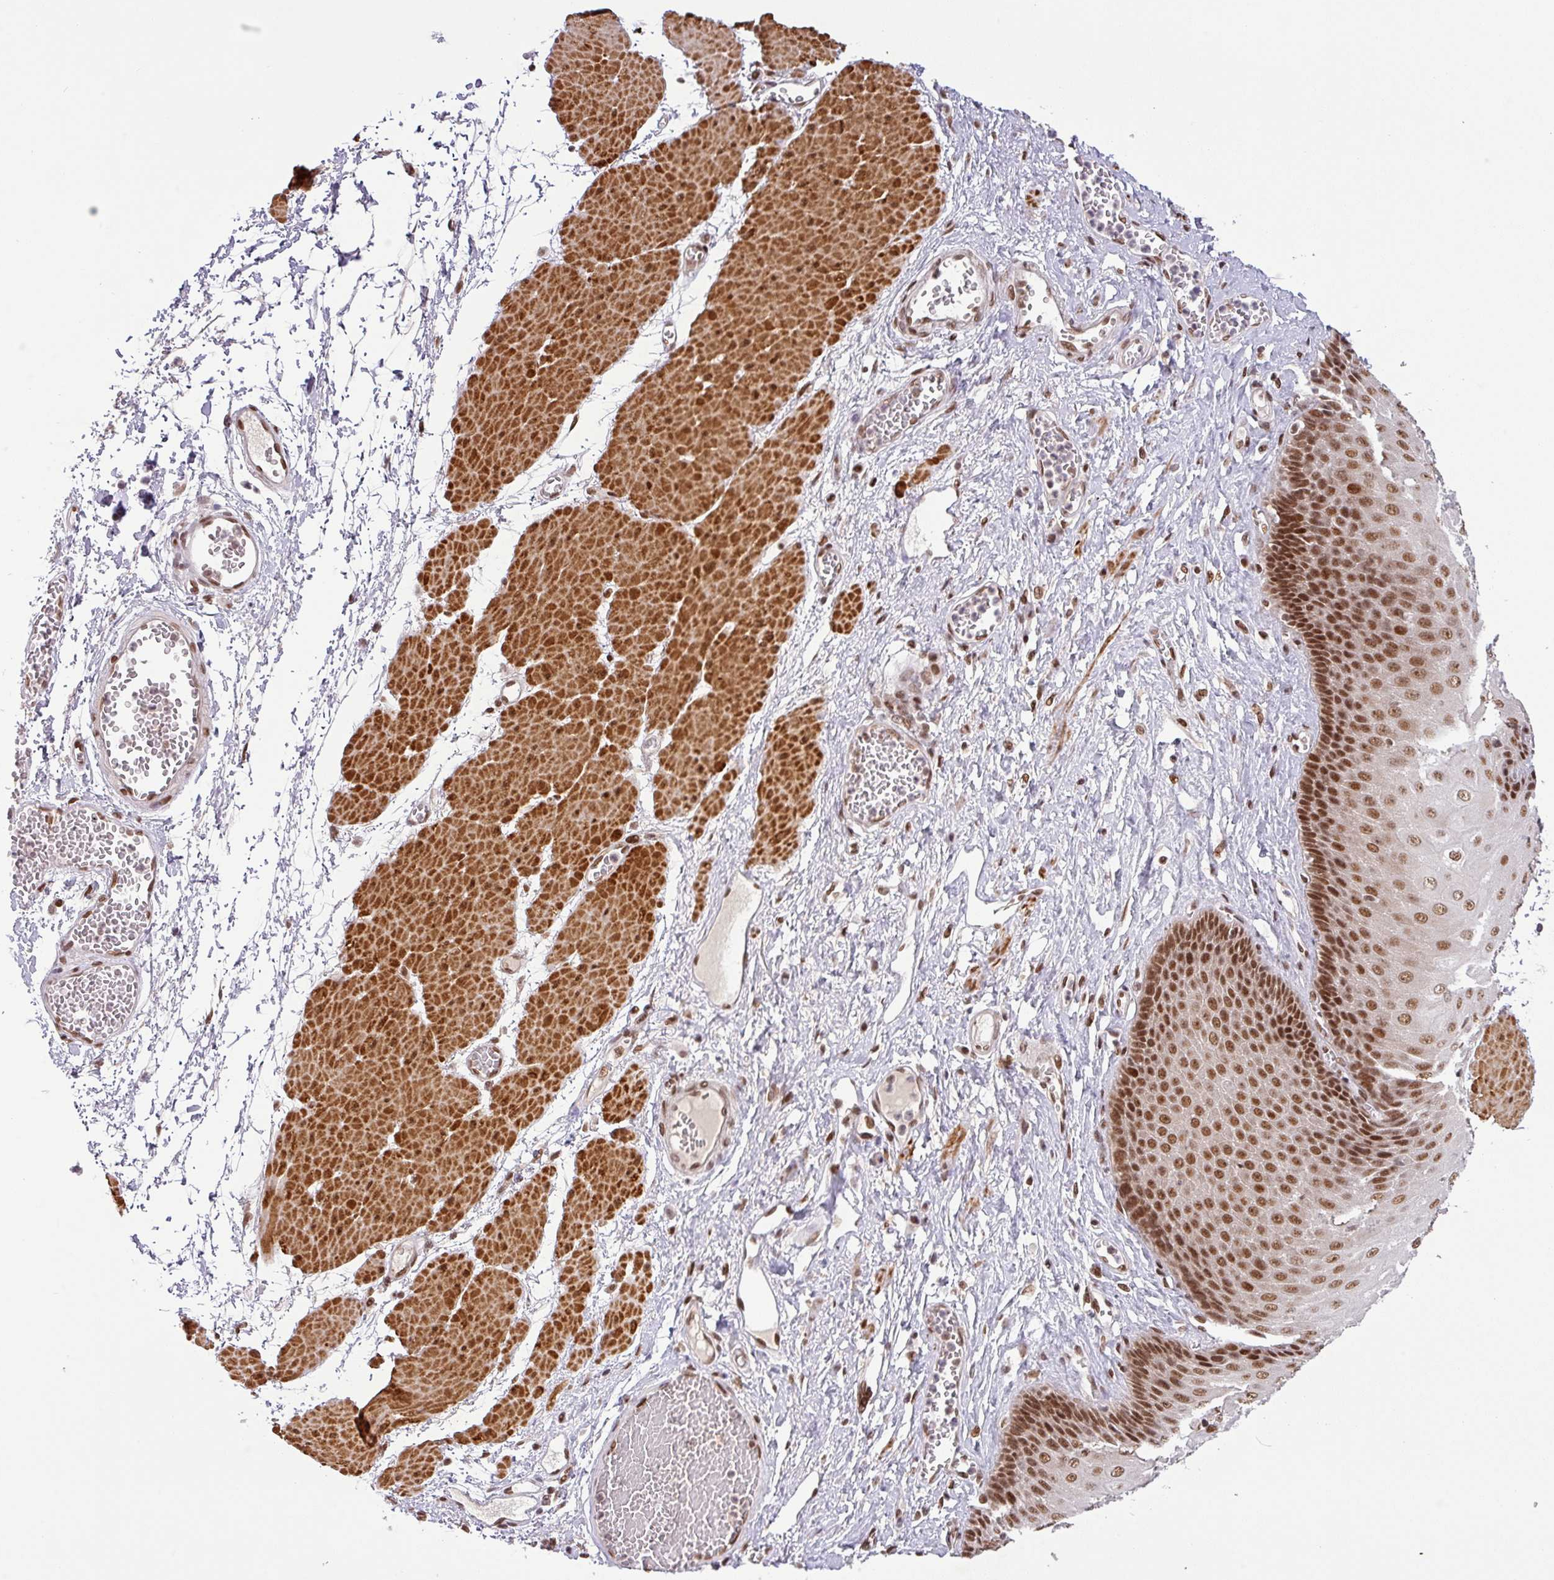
{"staining": {"intensity": "strong", "quantity": ">75%", "location": "nuclear"}, "tissue": "esophagus", "cell_type": "Squamous epithelial cells", "image_type": "normal", "snomed": [{"axis": "morphology", "description": "Normal tissue, NOS"}, {"axis": "topography", "description": "Esophagus"}], "caption": "Esophagus stained with DAB immunohistochemistry displays high levels of strong nuclear staining in approximately >75% of squamous epithelial cells. (DAB (3,3'-diaminobenzidine) IHC with brightfield microscopy, high magnification).", "gene": "SRSF2", "patient": {"sex": "male", "age": 60}}